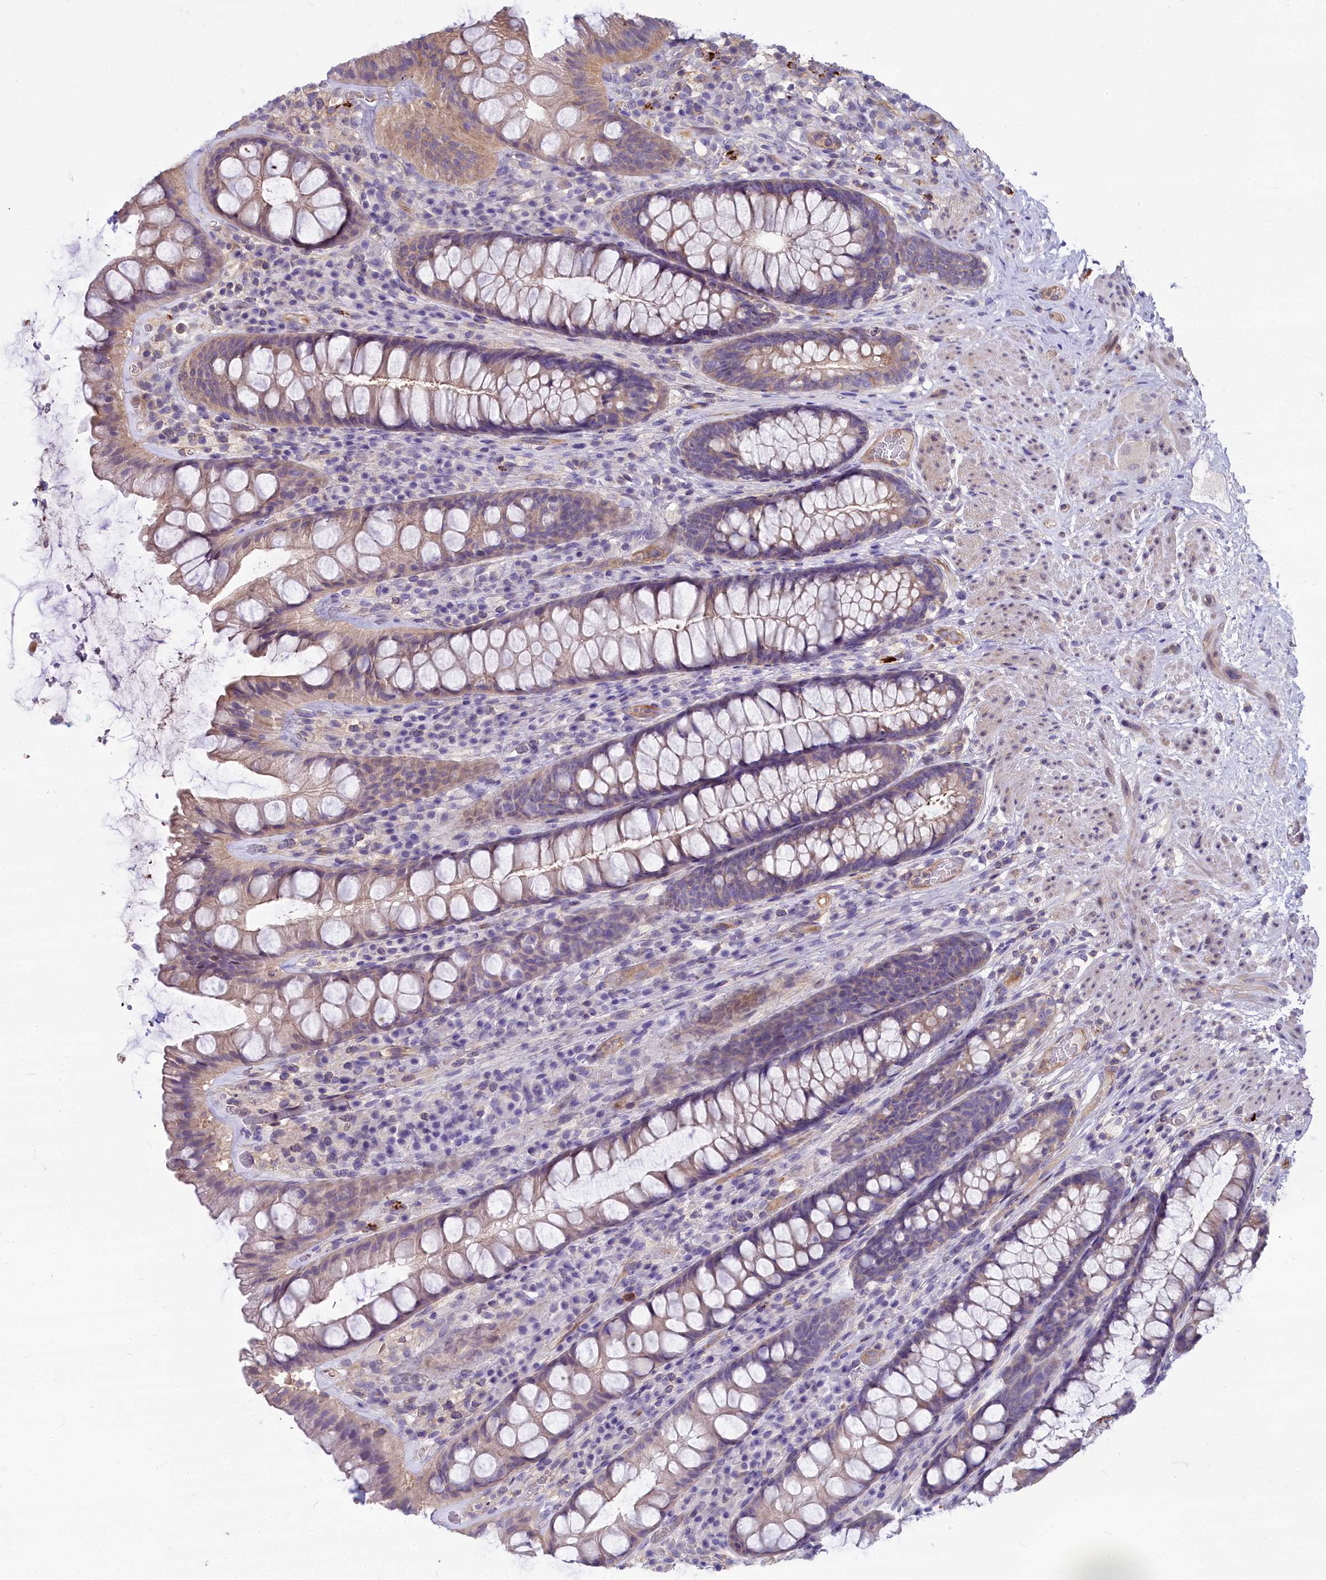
{"staining": {"intensity": "weak", "quantity": "25%-75%", "location": "cytoplasmic/membranous"}, "tissue": "rectum", "cell_type": "Glandular cells", "image_type": "normal", "snomed": [{"axis": "morphology", "description": "Normal tissue, NOS"}, {"axis": "topography", "description": "Rectum"}], "caption": "Glandular cells exhibit low levels of weak cytoplasmic/membranous staining in about 25%-75% of cells in unremarkable rectum. Immunohistochemistry (ihc) stains the protein in brown and the nuclei are stained blue.", "gene": "HLA", "patient": {"sex": "male", "age": 74}}